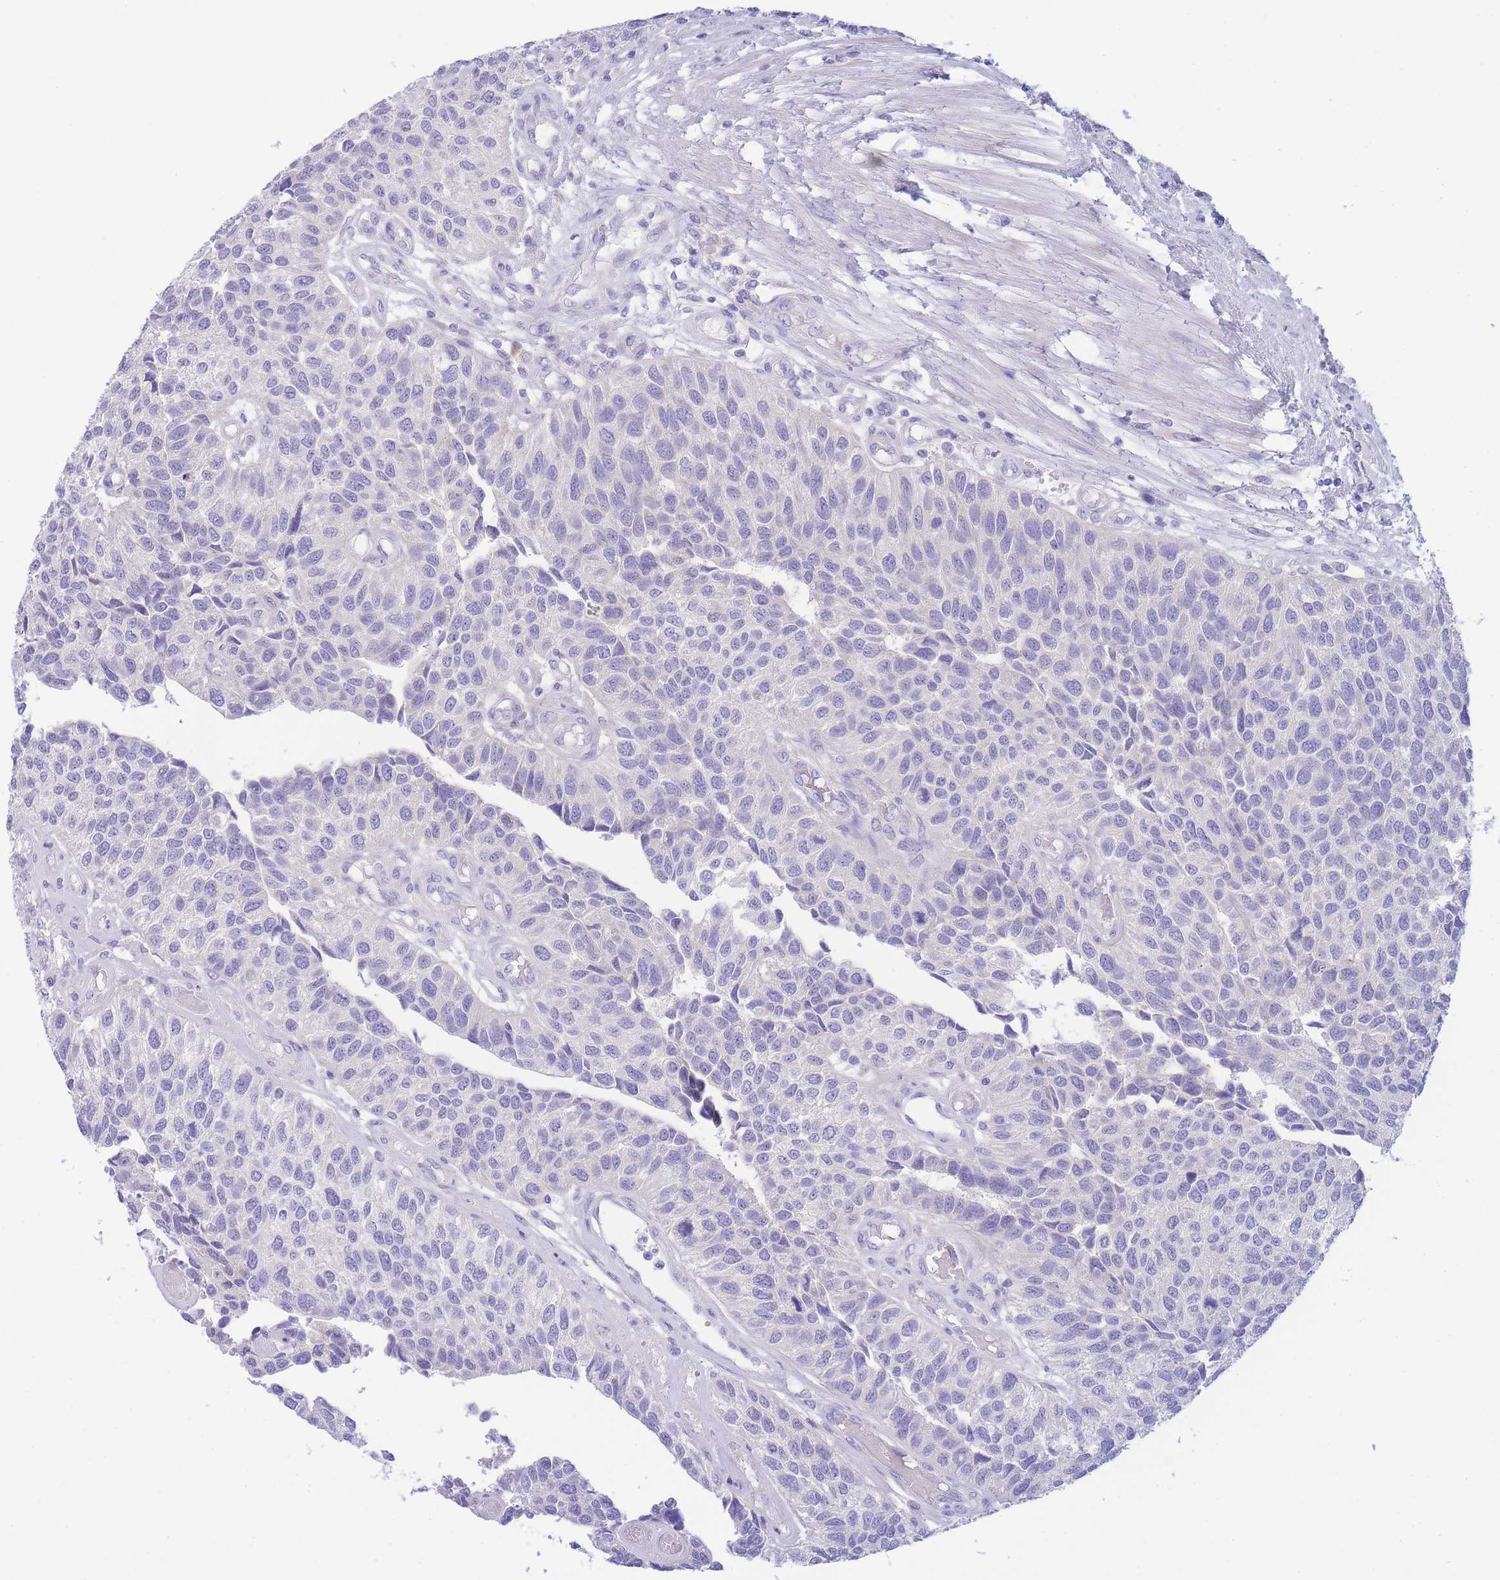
{"staining": {"intensity": "negative", "quantity": "none", "location": "none"}, "tissue": "urothelial cancer", "cell_type": "Tumor cells", "image_type": "cancer", "snomed": [{"axis": "morphology", "description": "Urothelial carcinoma, NOS"}, {"axis": "topography", "description": "Urinary bladder"}], "caption": "Immunohistochemistry (IHC) photomicrograph of human urothelial cancer stained for a protein (brown), which displays no positivity in tumor cells.", "gene": "PCDHB3", "patient": {"sex": "male", "age": 55}}